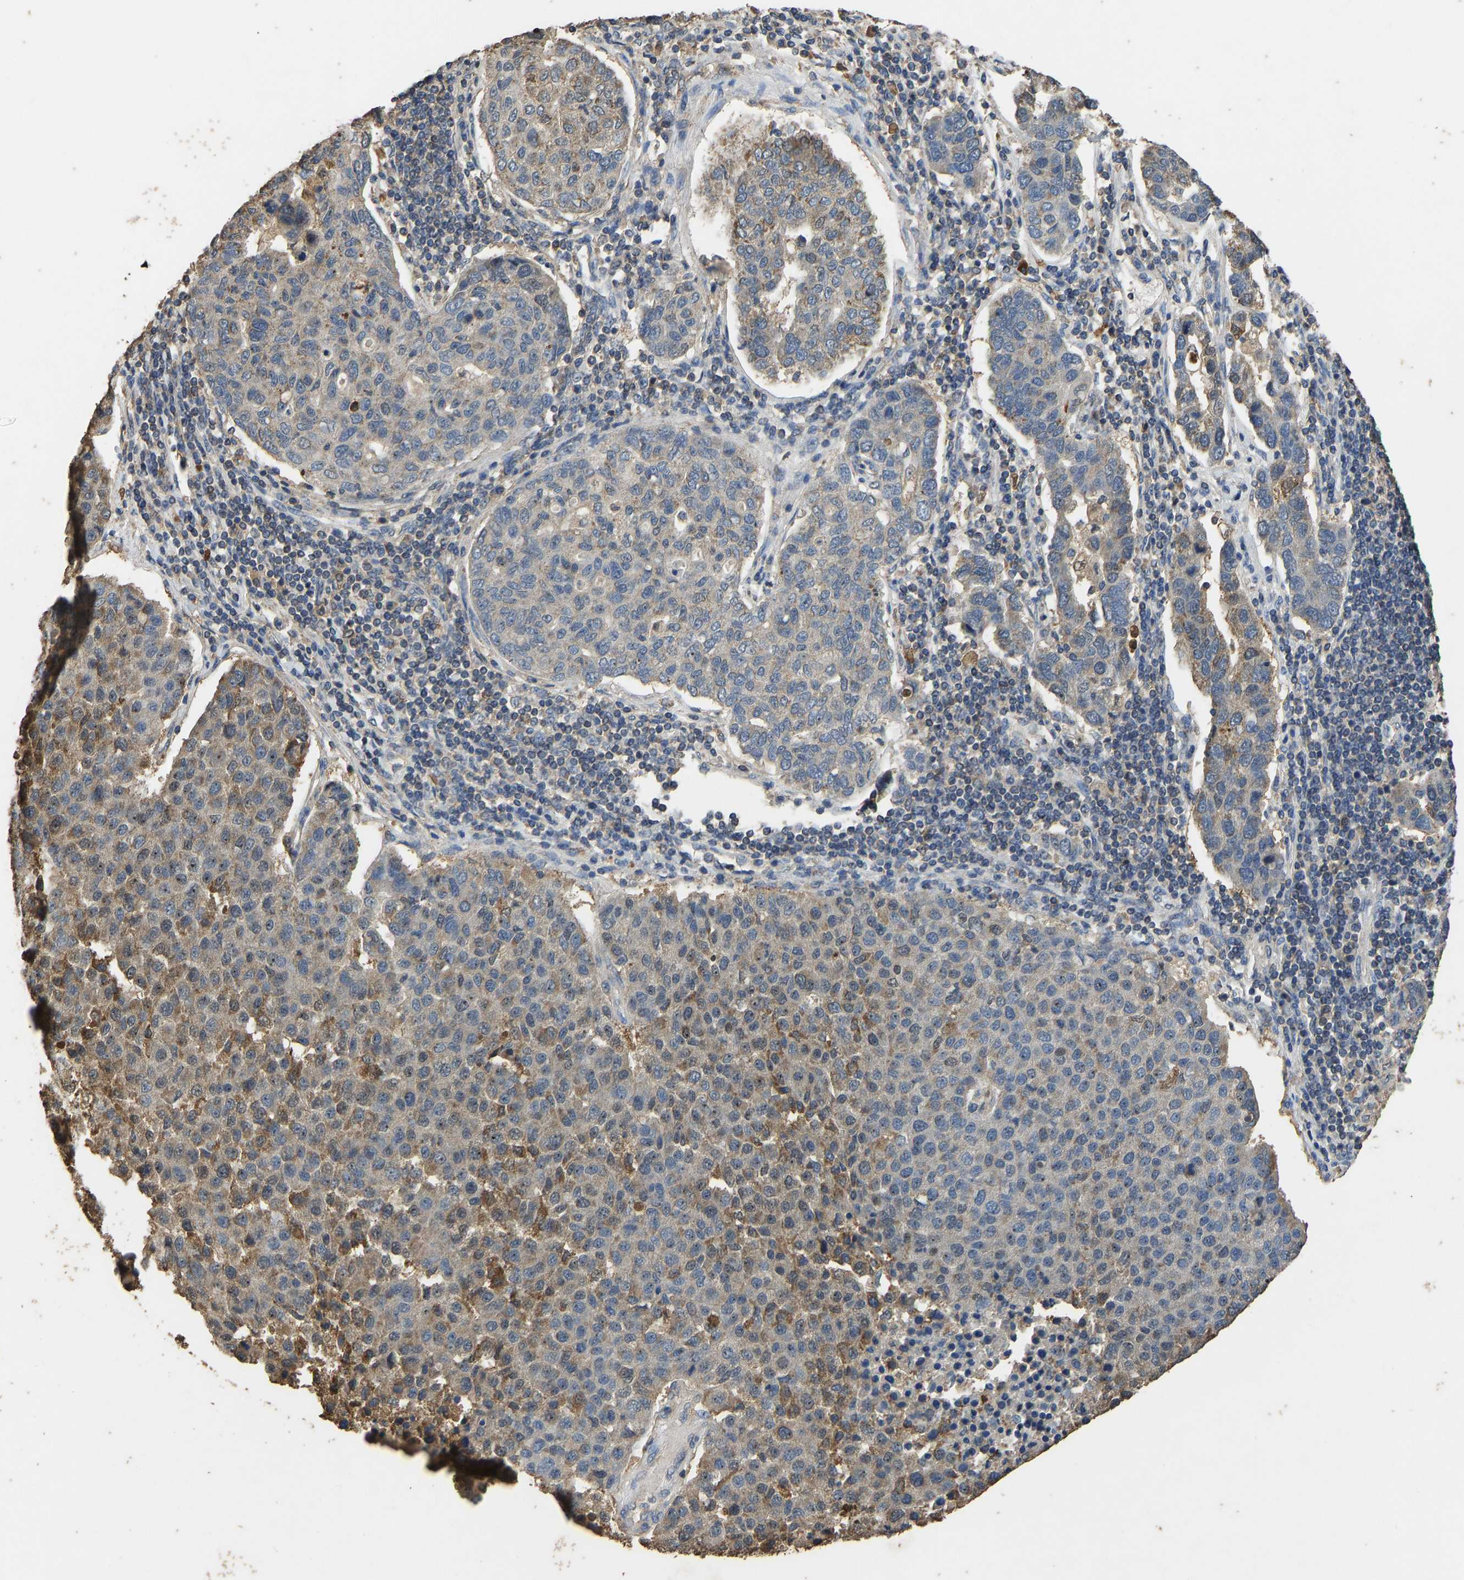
{"staining": {"intensity": "moderate", "quantity": "<25%", "location": "cytoplasmic/membranous"}, "tissue": "pancreatic cancer", "cell_type": "Tumor cells", "image_type": "cancer", "snomed": [{"axis": "morphology", "description": "Adenocarcinoma, NOS"}, {"axis": "topography", "description": "Pancreas"}], "caption": "Immunohistochemistry image of neoplastic tissue: human pancreatic adenocarcinoma stained using IHC shows low levels of moderate protein expression localized specifically in the cytoplasmic/membranous of tumor cells, appearing as a cytoplasmic/membranous brown color.", "gene": "CIDEC", "patient": {"sex": "female", "age": 61}}